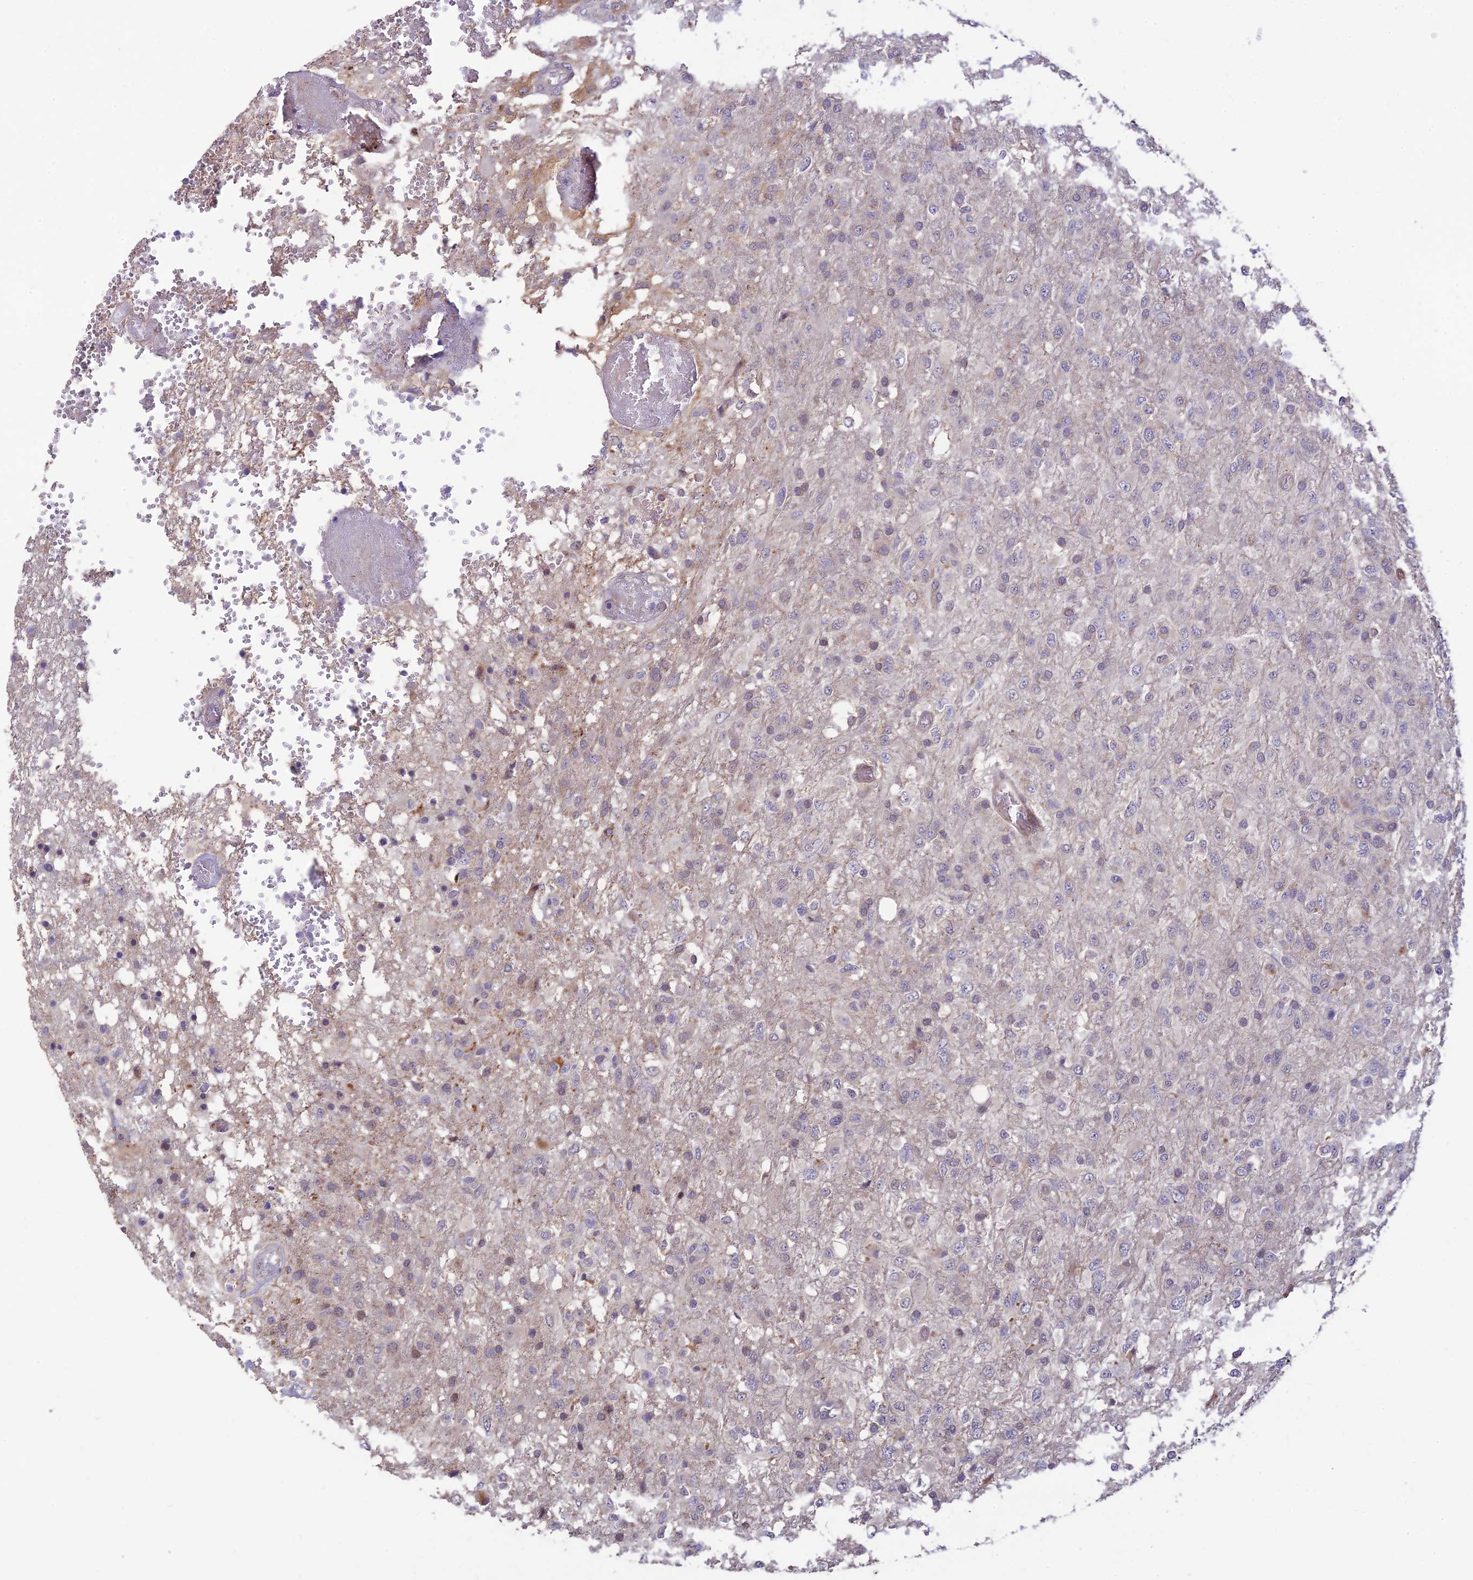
{"staining": {"intensity": "negative", "quantity": "none", "location": "none"}, "tissue": "glioma", "cell_type": "Tumor cells", "image_type": "cancer", "snomed": [{"axis": "morphology", "description": "Glioma, malignant, High grade"}, {"axis": "topography", "description": "Brain"}], "caption": "Immunohistochemistry of human glioma displays no expression in tumor cells. (Brightfield microscopy of DAB (3,3'-diaminobenzidine) IHC at high magnification).", "gene": "ASPDH", "patient": {"sex": "female", "age": 74}}